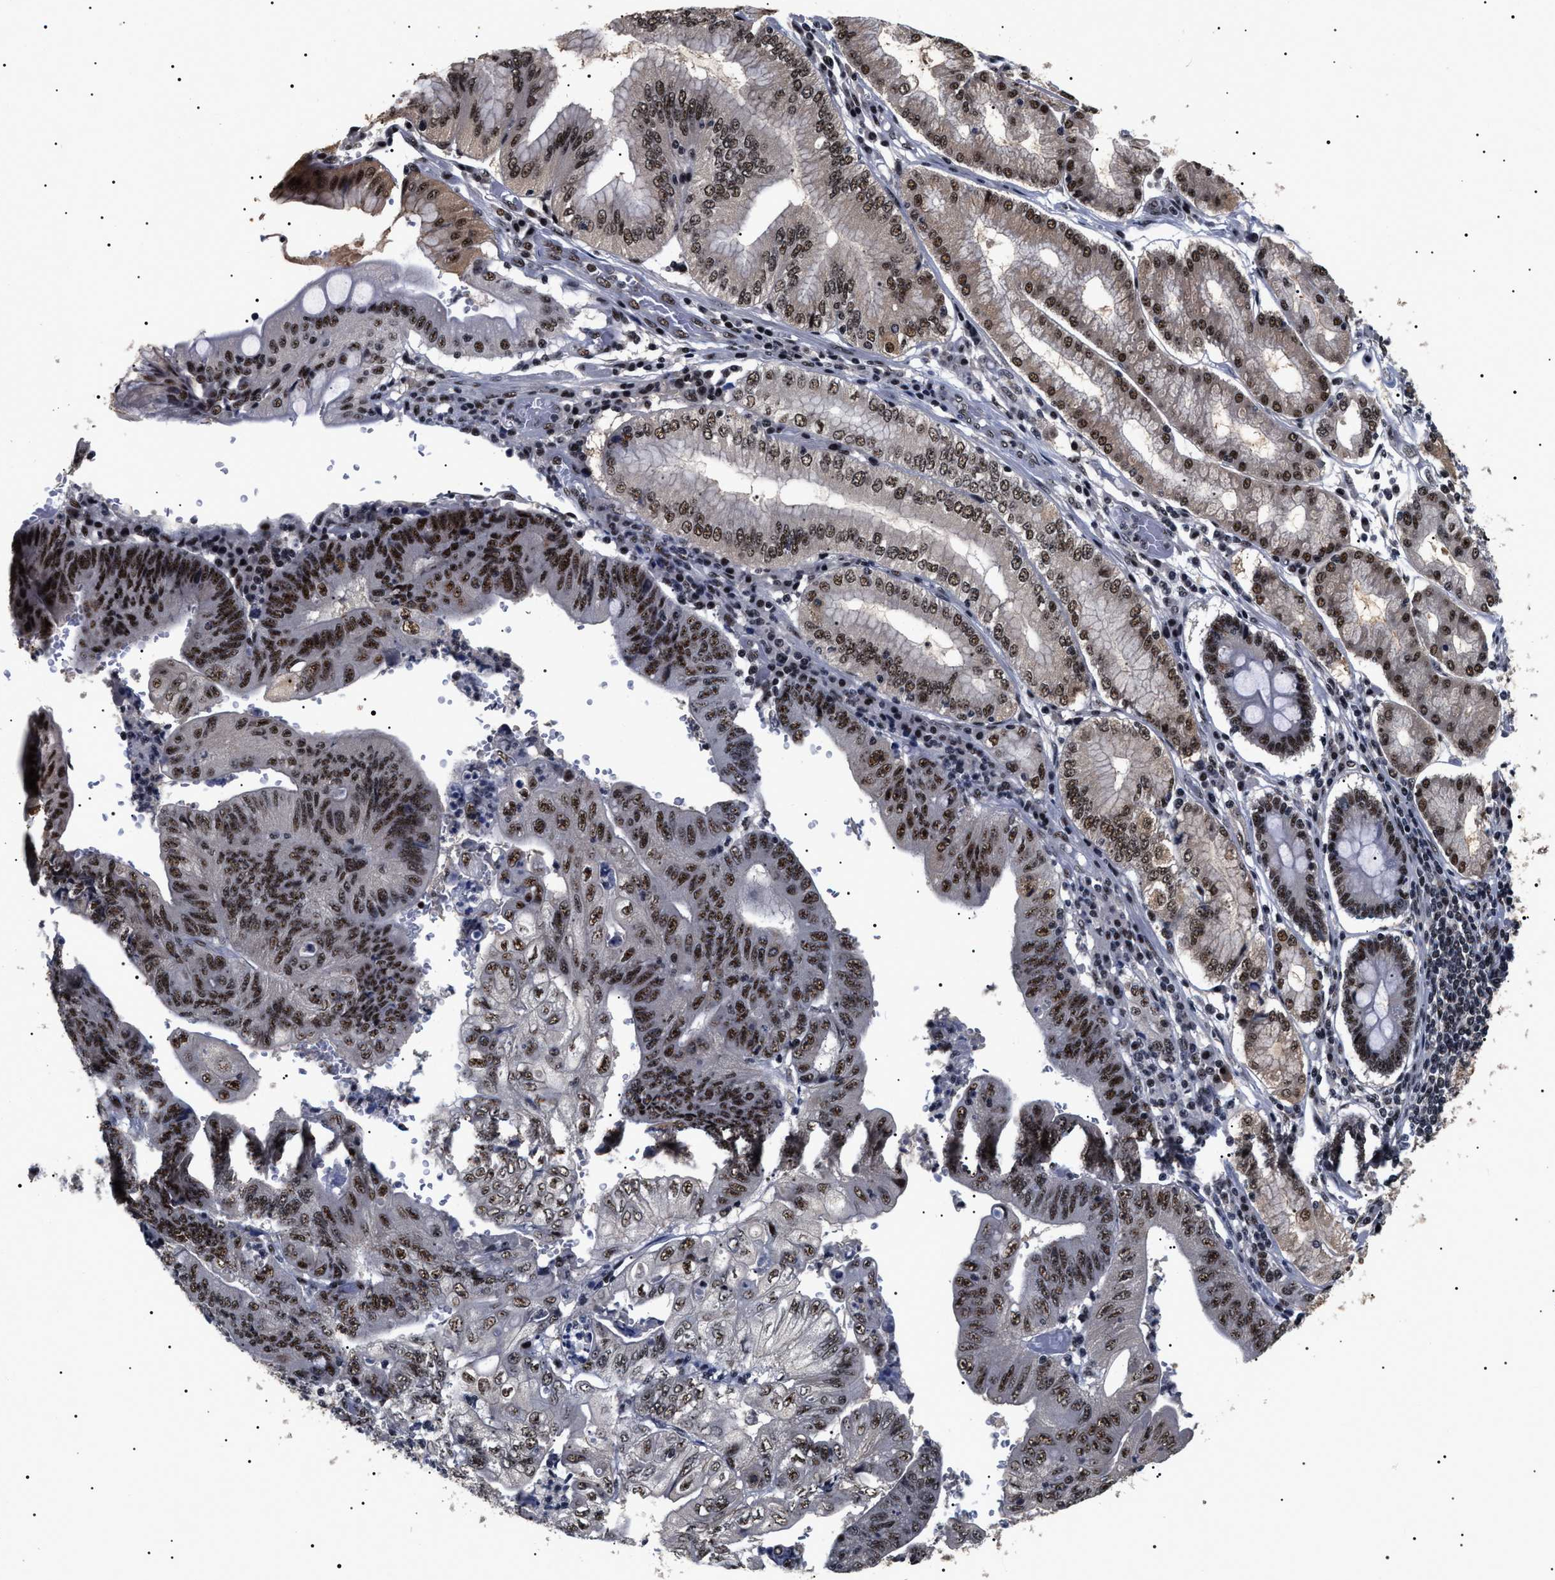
{"staining": {"intensity": "strong", "quantity": ">75%", "location": "nuclear"}, "tissue": "stomach cancer", "cell_type": "Tumor cells", "image_type": "cancer", "snomed": [{"axis": "morphology", "description": "Adenocarcinoma, NOS"}, {"axis": "topography", "description": "Stomach"}], "caption": "There is high levels of strong nuclear positivity in tumor cells of stomach cancer (adenocarcinoma), as demonstrated by immunohistochemical staining (brown color).", "gene": "CAAP1", "patient": {"sex": "female", "age": 73}}